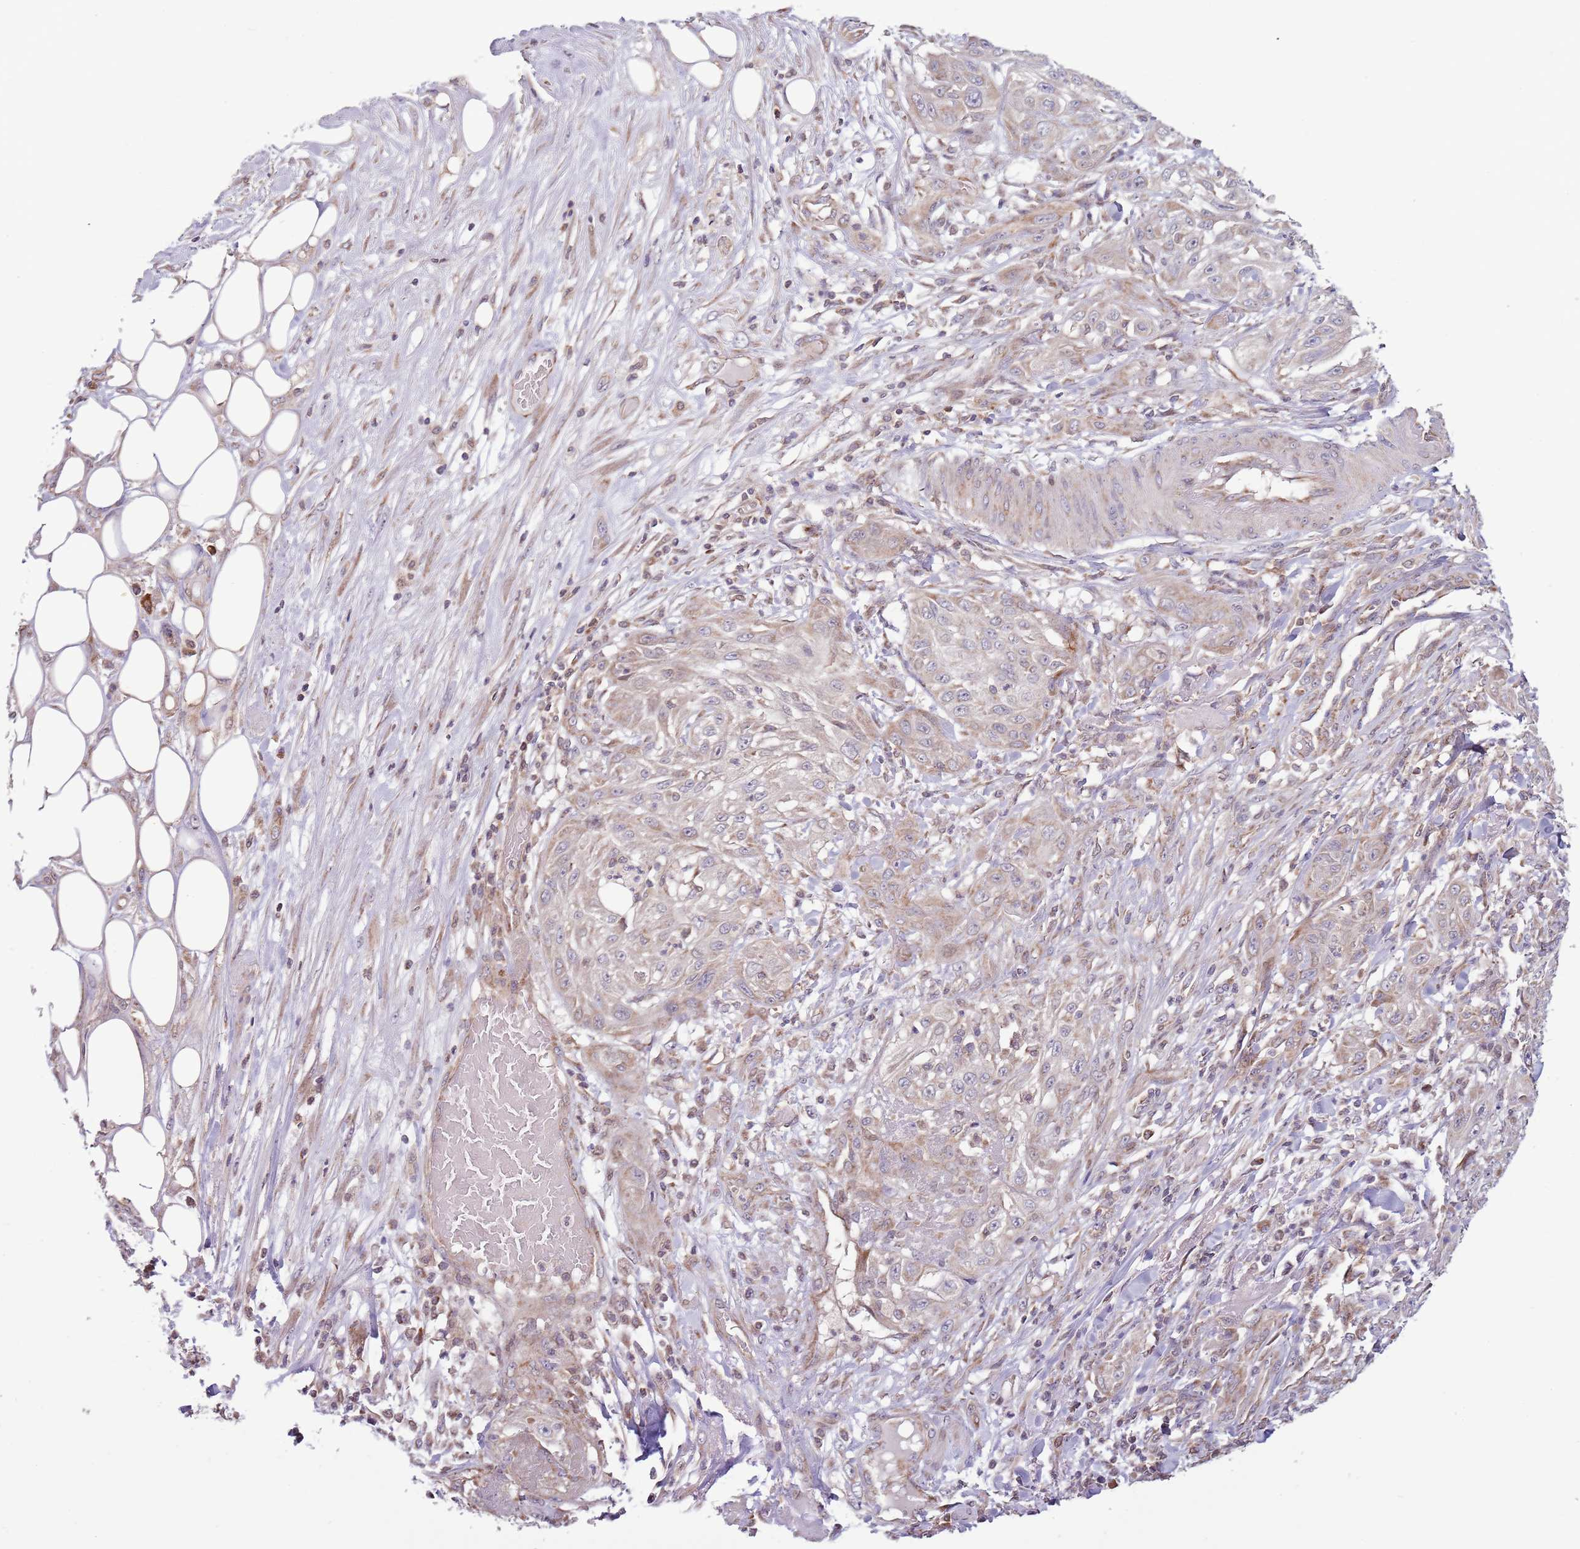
{"staining": {"intensity": "weak", "quantity": "<25%", "location": "cytoplasmic/membranous"}, "tissue": "skin cancer", "cell_type": "Tumor cells", "image_type": "cancer", "snomed": [{"axis": "morphology", "description": "Squamous cell carcinoma, NOS"}, {"axis": "morphology", "description": "Squamous cell carcinoma, metastatic, NOS"}, {"axis": "topography", "description": "Skin"}, {"axis": "topography", "description": "Lymph node"}], "caption": "High power microscopy photomicrograph of an IHC image of skin cancer (squamous cell carcinoma), revealing no significant expression in tumor cells.", "gene": "RNF181", "patient": {"sex": "male", "age": 75}}